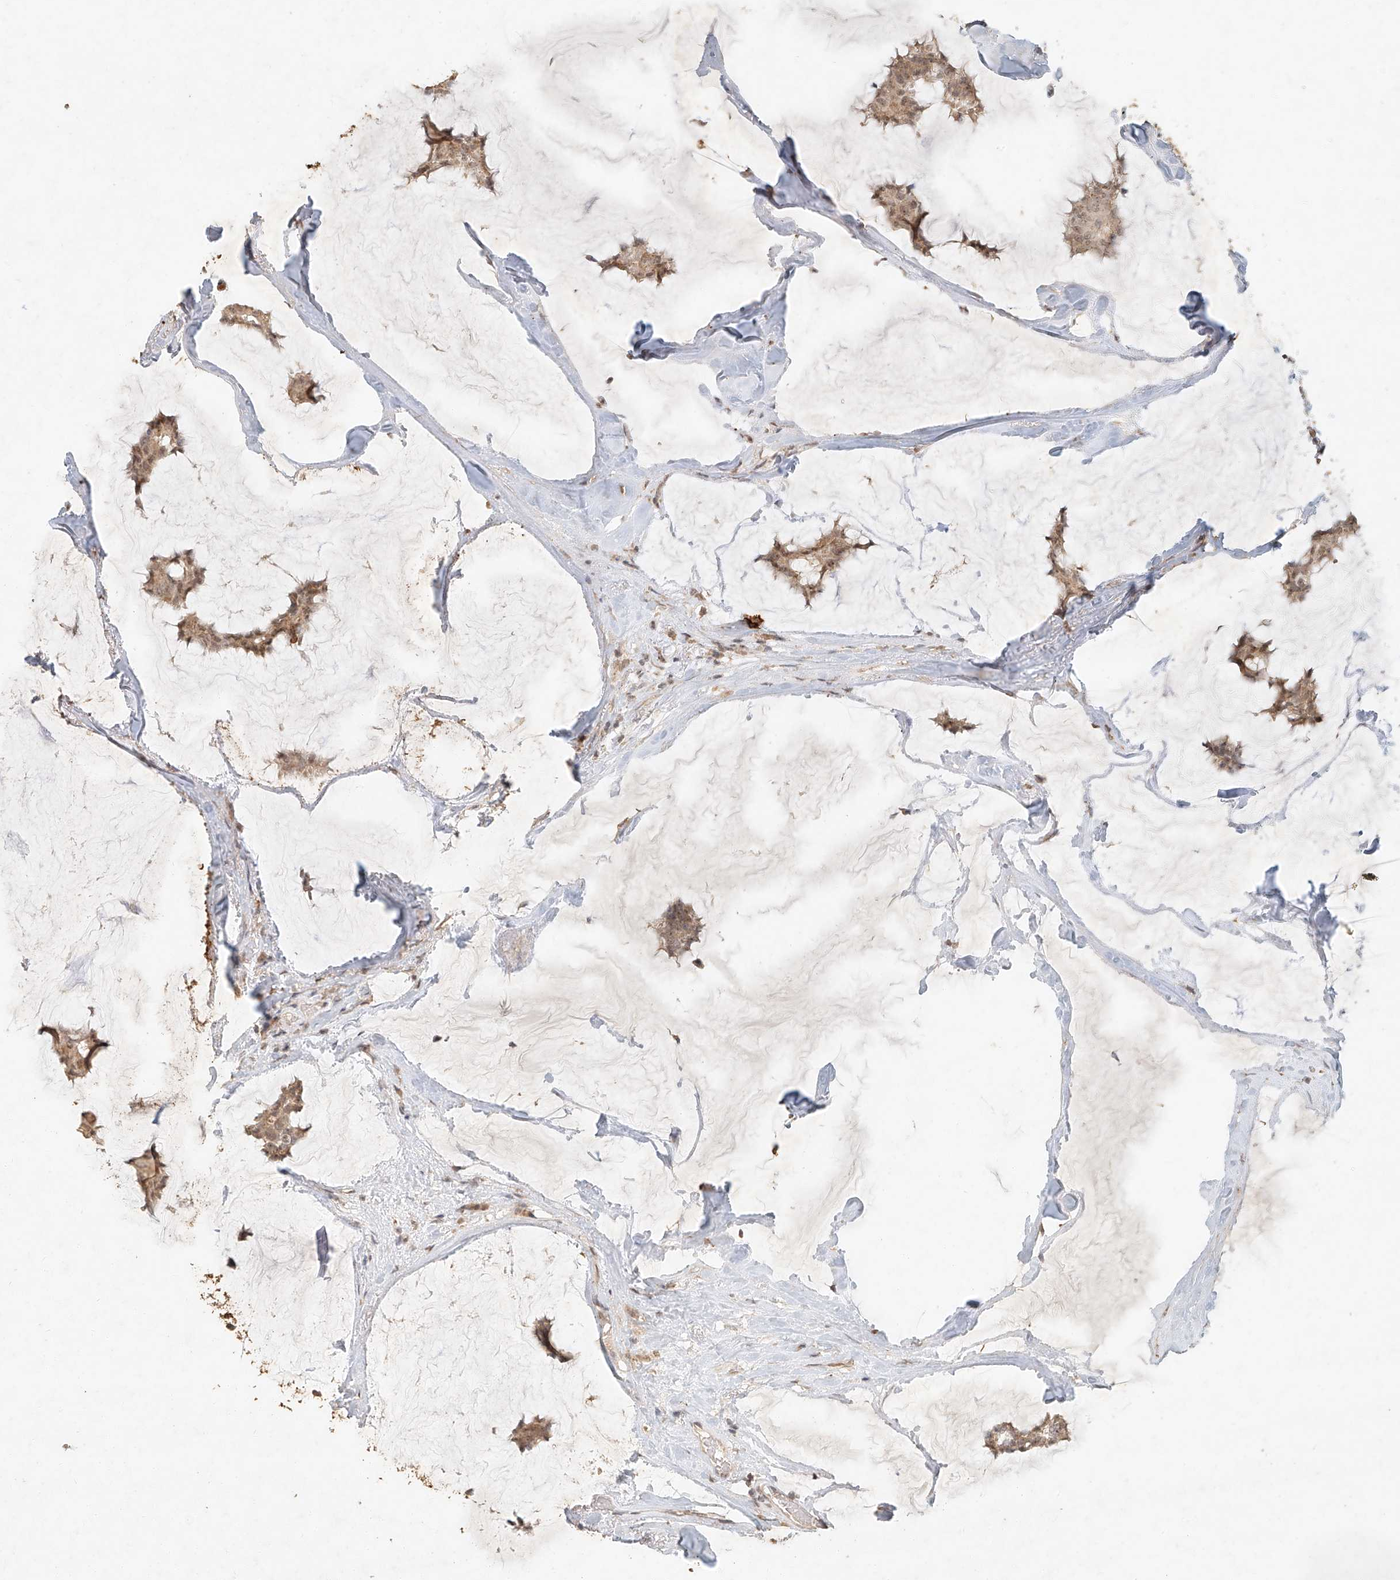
{"staining": {"intensity": "moderate", "quantity": ">75%", "location": "cytoplasmic/membranous,nuclear"}, "tissue": "breast cancer", "cell_type": "Tumor cells", "image_type": "cancer", "snomed": [{"axis": "morphology", "description": "Duct carcinoma"}, {"axis": "topography", "description": "Breast"}], "caption": "About >75% of tumor cells in human breast invasive ductal carcinoma reveal moderate cytoplasmic/membranous and nuclear protein staining as visualized by brown immunohistochemical staining.", "gene": "CXorf58", "patient": {"sex": "female", "age": 93}}